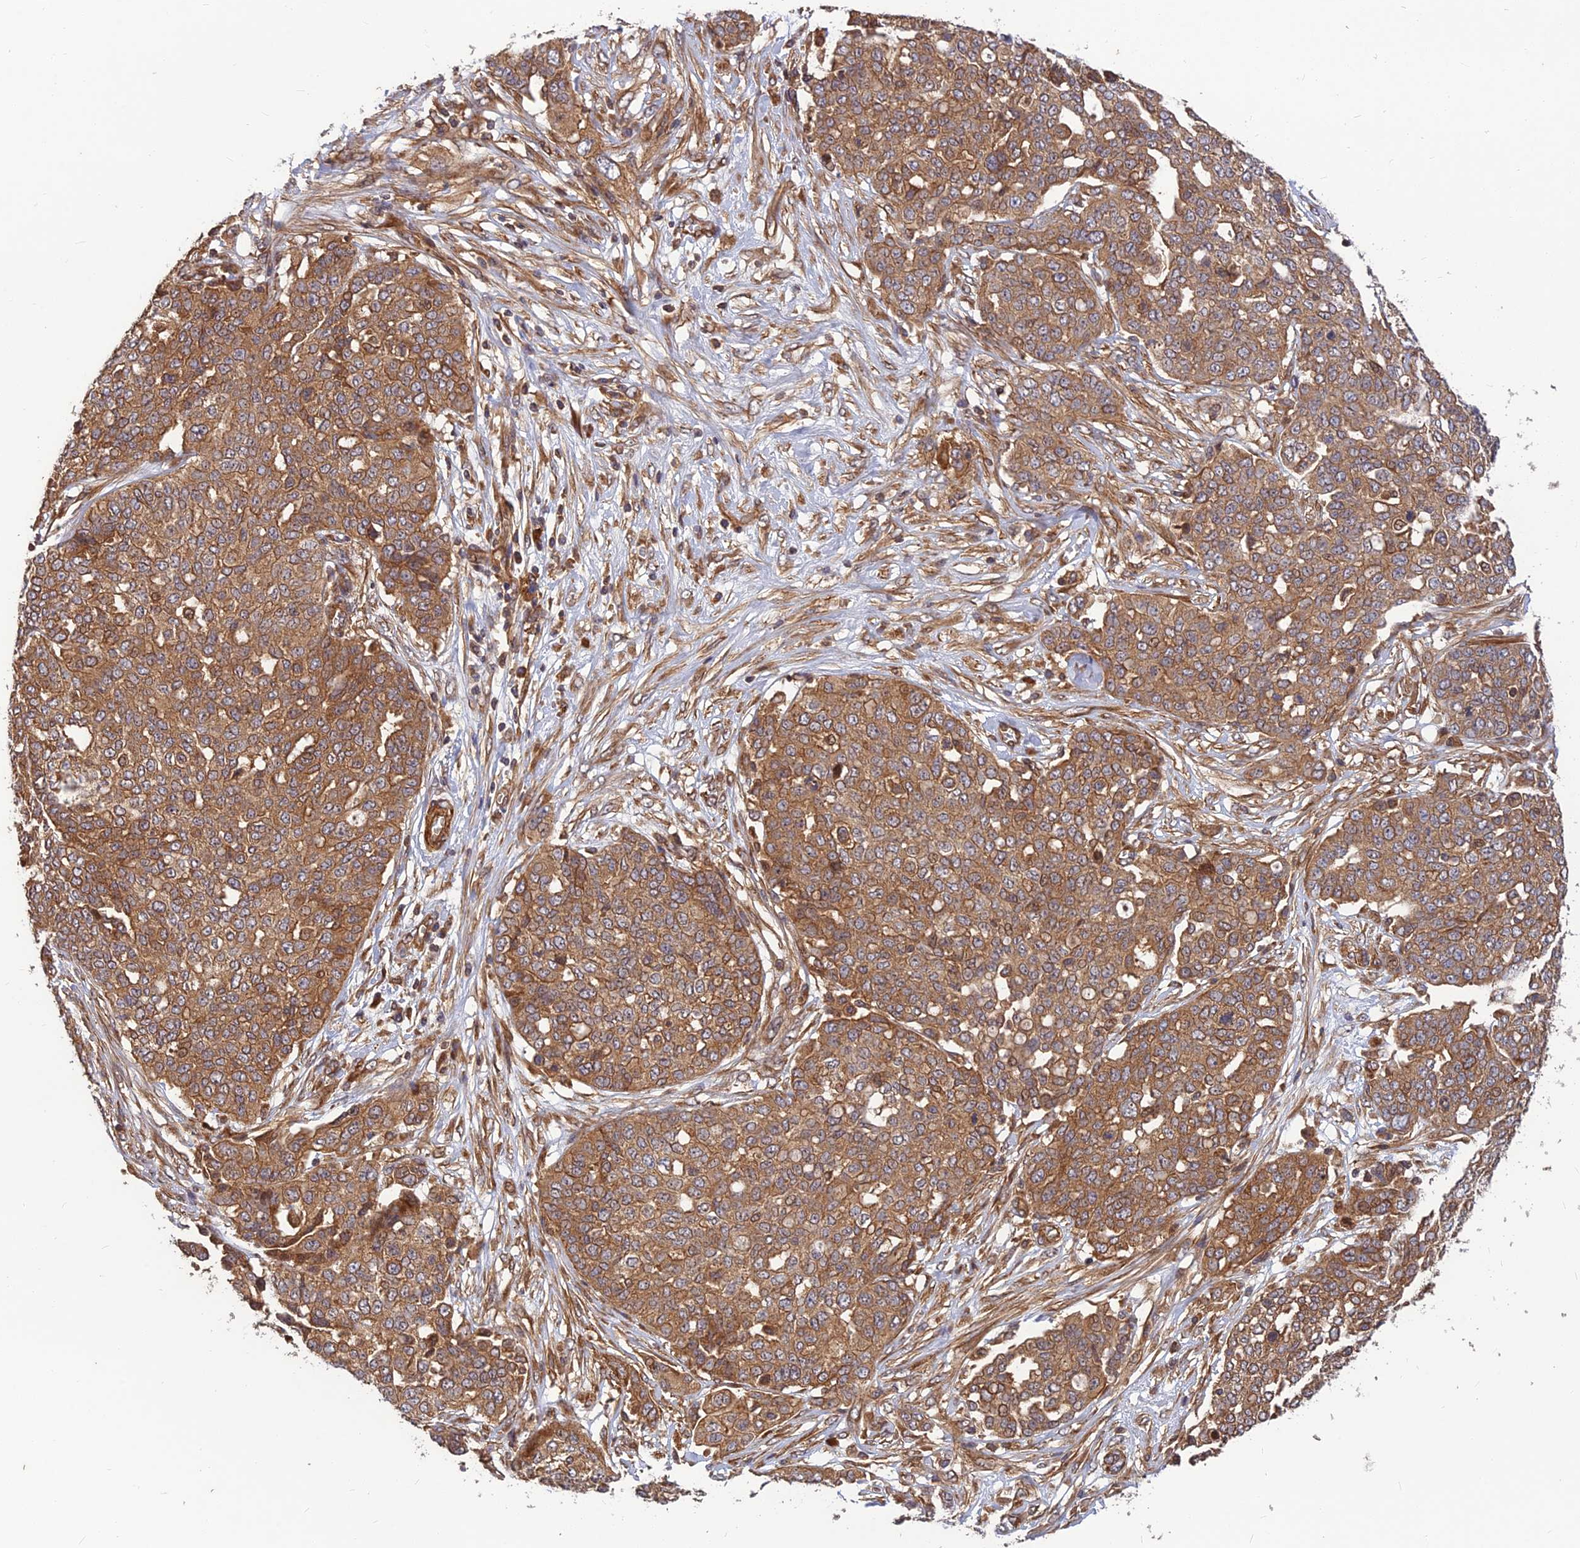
{"staining": {"intensity": "moderate", "quantity": ">75%", "location": "cytoplasmic/membranous"}, "tissue": "ovarian cancer", "cell_type": "Tumor cells", "image_type": "cancer", "snomed": [{"axis": "morphology", "description": "Cystadenocarcinoma, serous, NOS"}, {"axis": "topography", "description": "Soft tissue"}, {"axis": "topography", "description": "Ovary"}], "caption": "Approximately >75% of tumor cells in serous cystadenocarcinoma (ovarian) show moderate cytoplasmic/membranous protein staining as visualized by brown immunohistochemical staining.", "gene": "RELCH", "patient": {"sex": "female", "age": 57}}